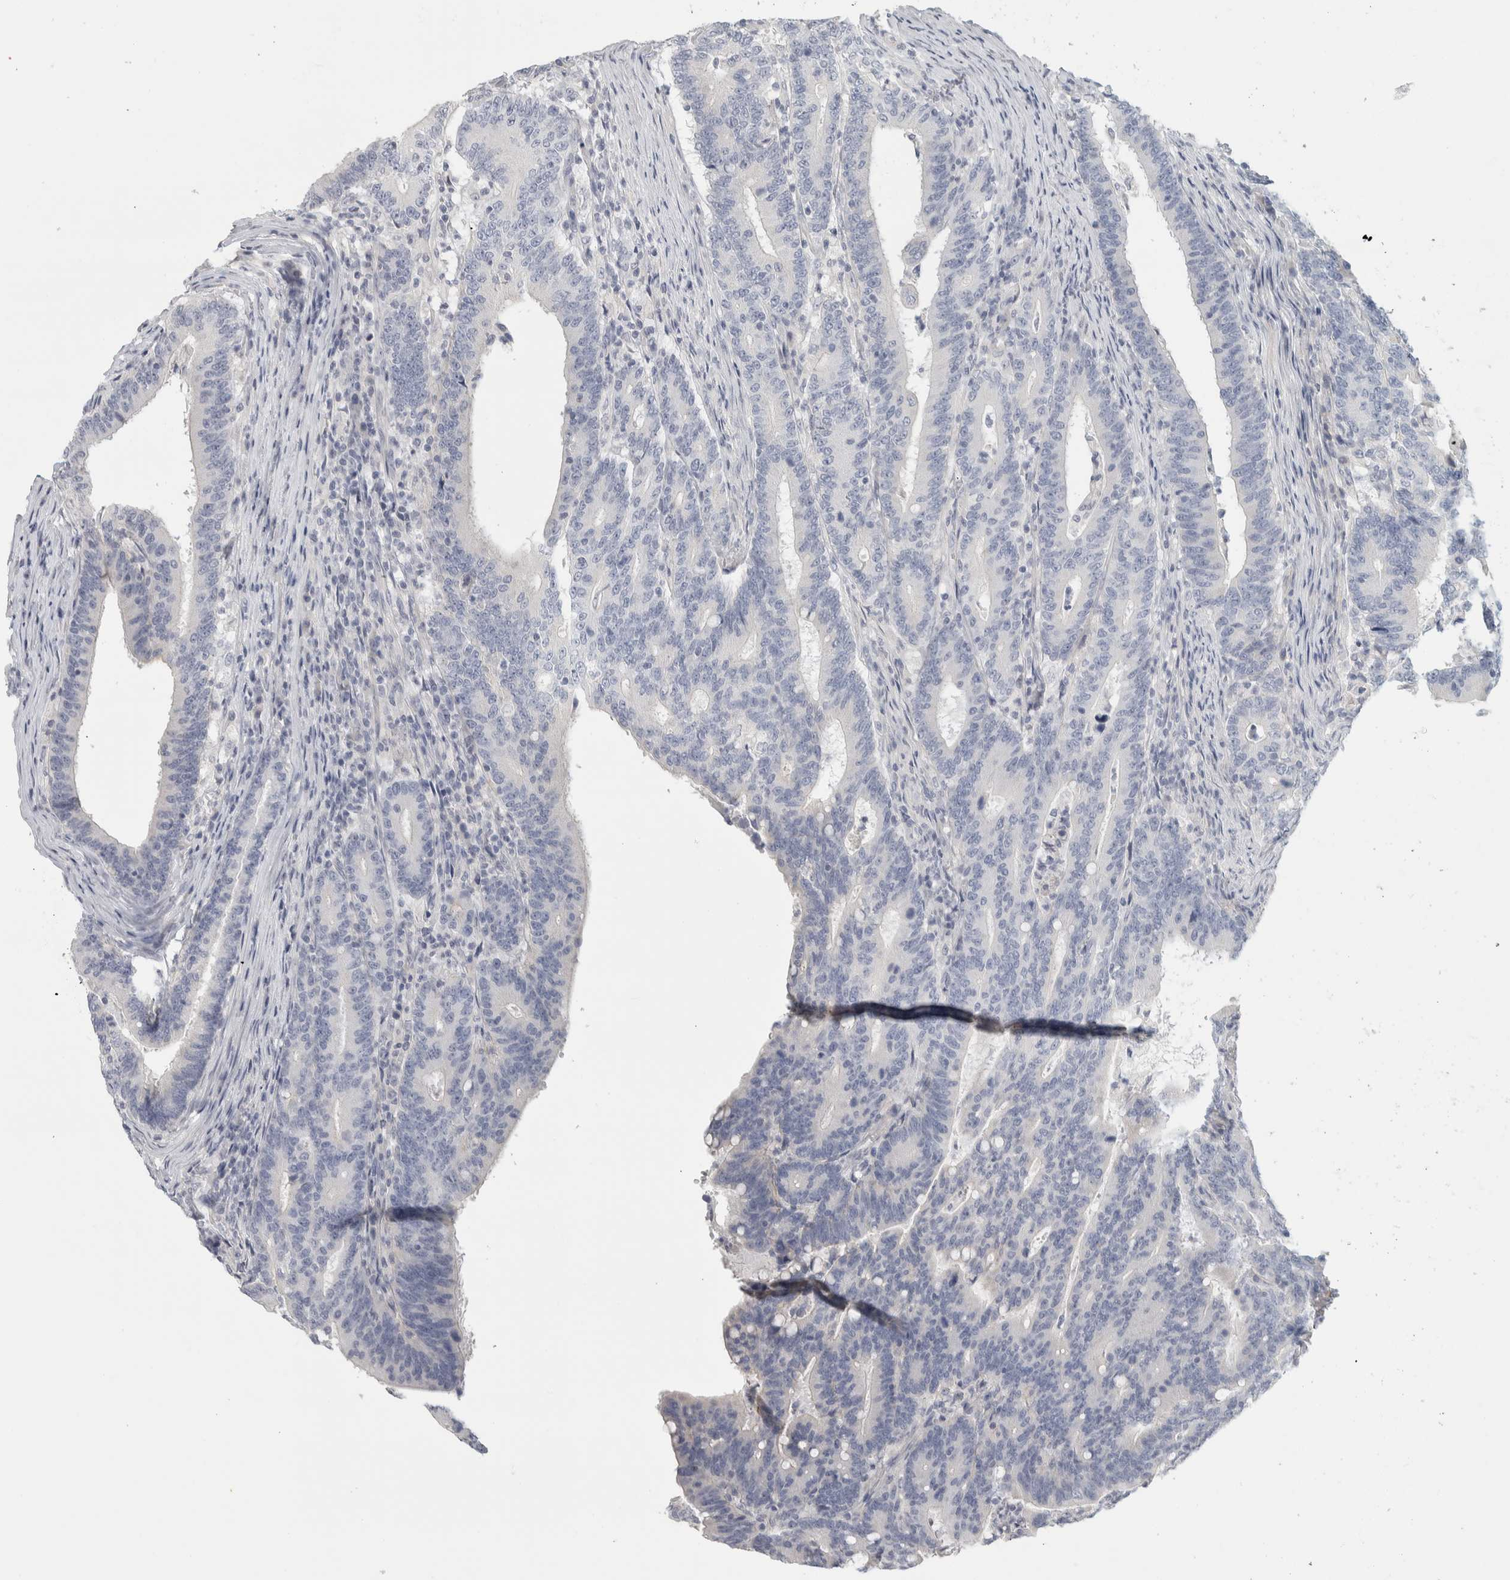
{"staining": {"intensity": "negative", "quantity": "none", "location": "none"}, "tissue": "colorectal cancer", "cell_type": "Tumor cells", "image_type": "cancer", "snomed": [{"axis": "morphology", "description": "Adenocarcinoma, NOS"}, {"axis": "topography", "description": "Colon"}], "caption": "Histopathology image shows no protein positivity in tumor cells of adenocarcinoma (colorectal) tissue.", "gene": "DCXR", "patient": {"sex": "female", "age": 66}}